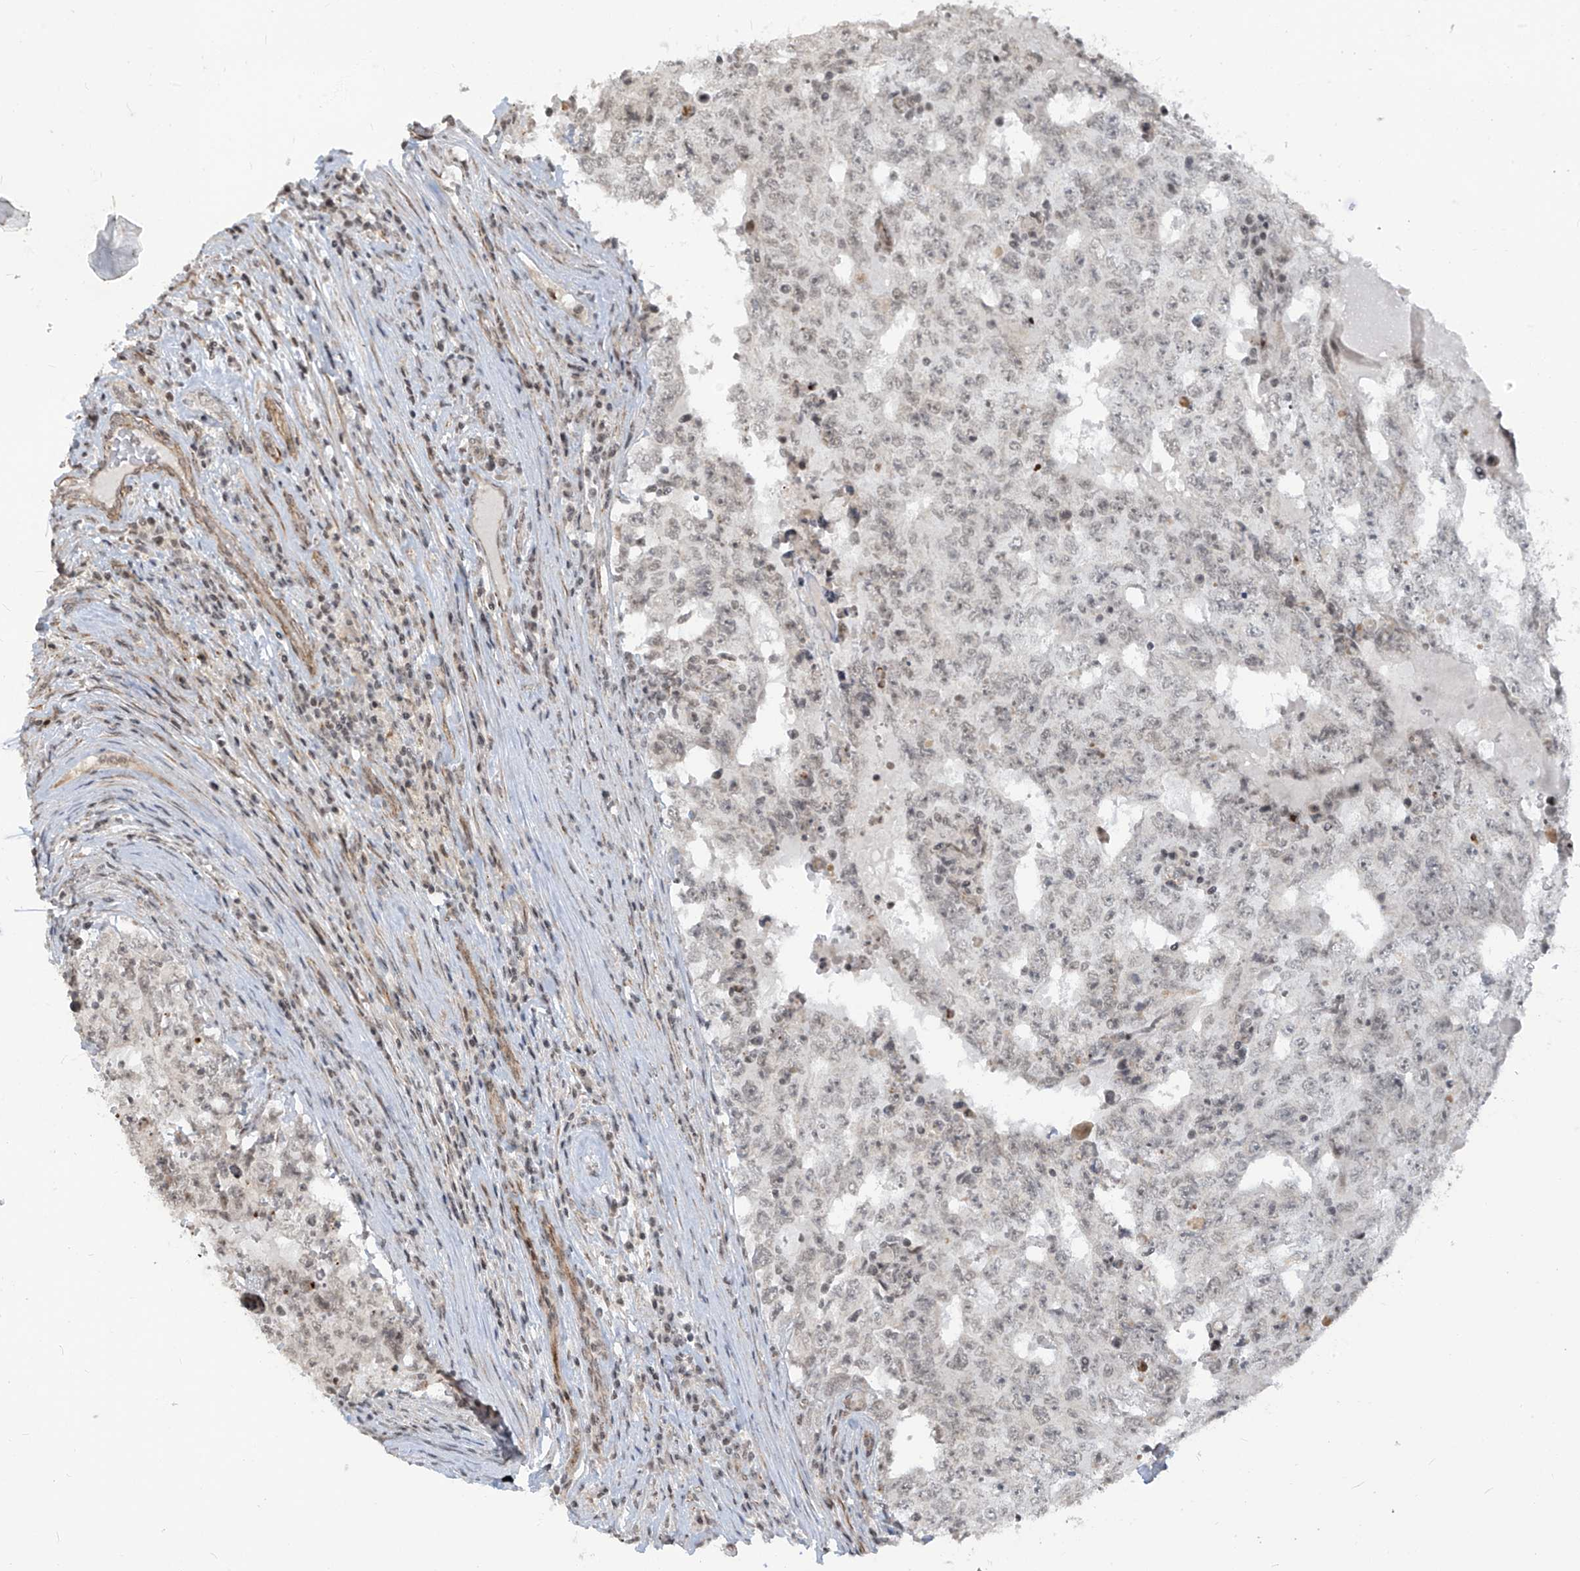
{"staining": {"intensity": "negative", "quantity": "none", "location": "none"}, "tissue": "testis cancer", "cell_type": "Tumor cells", "image_type": "cancer", "snomed": [{"axis": "morphology", "description": "Carcinoma, Embryonal, NOS"}, {"axis": "topography", "description": "Testis"}], "caption": "This is a micrograph of immunohistochemistry staining of embryonal carcinoma (testis), which shows no staining in tumor cells.", "gene": "METAP1D", "patient": {"sex": "male", "age": 26}}